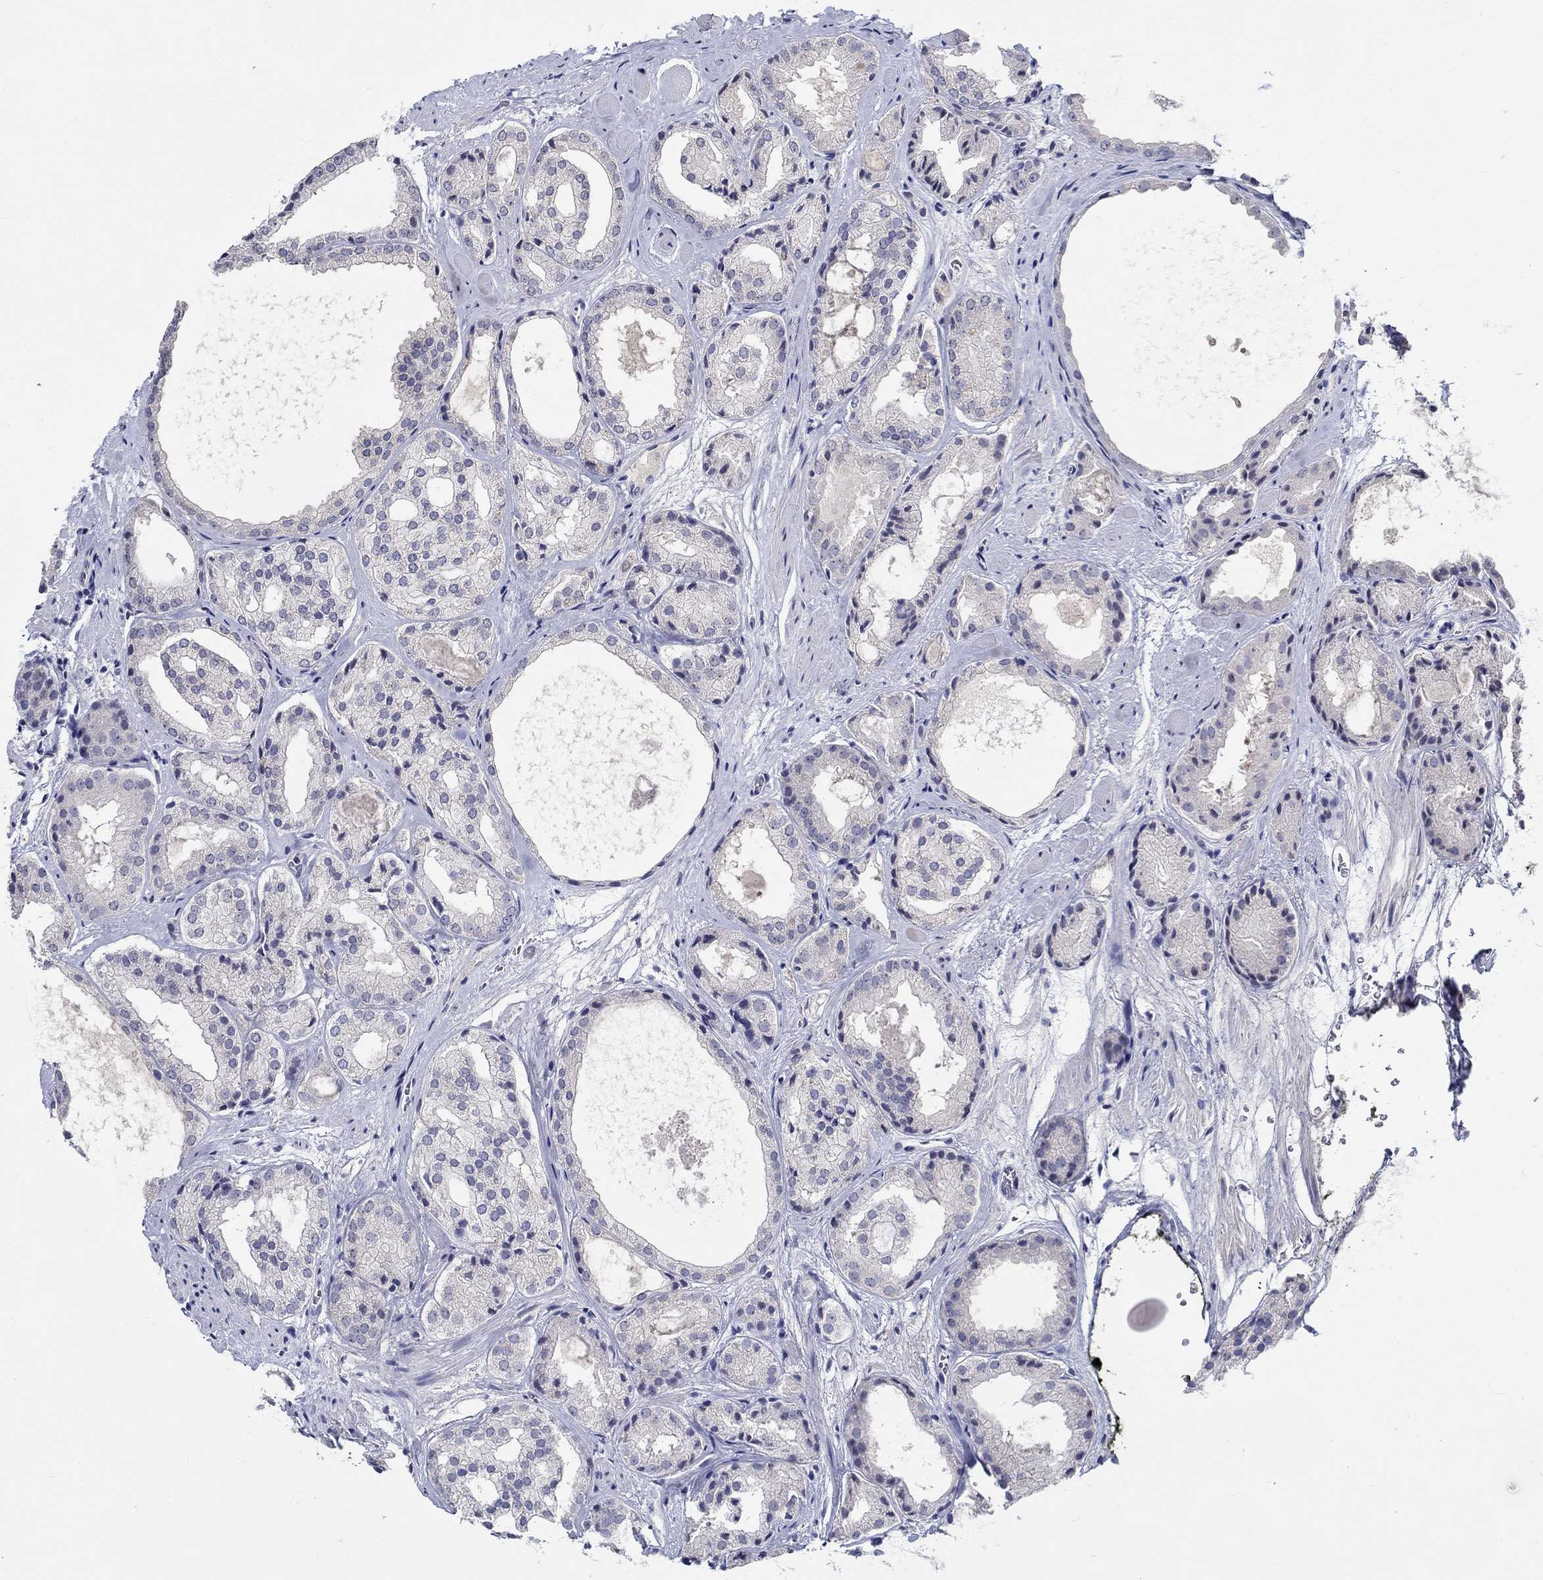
{"staining": {"intensity": "negative", "quantity": "none", "location": "none"}, "tissue": "prostate cancer", "cell_type": "Tumor cells", "image_type": "cancer", "snomed": [{"axis": "morphology", "description": "Adenocarcinoma, Low grade"}, {"axis": "topography", "description": "Prostate"}], "caption": "High magnification brightfield microscopy of prostate cancer (adenocarcinoma (low-grade)) stained with DAB (brown) and counterstained with hematoxylin (blue): tumor cells show no significant staining.", "gene": "SLC30A3", "patient": {"sex": "male", "age": 69}}